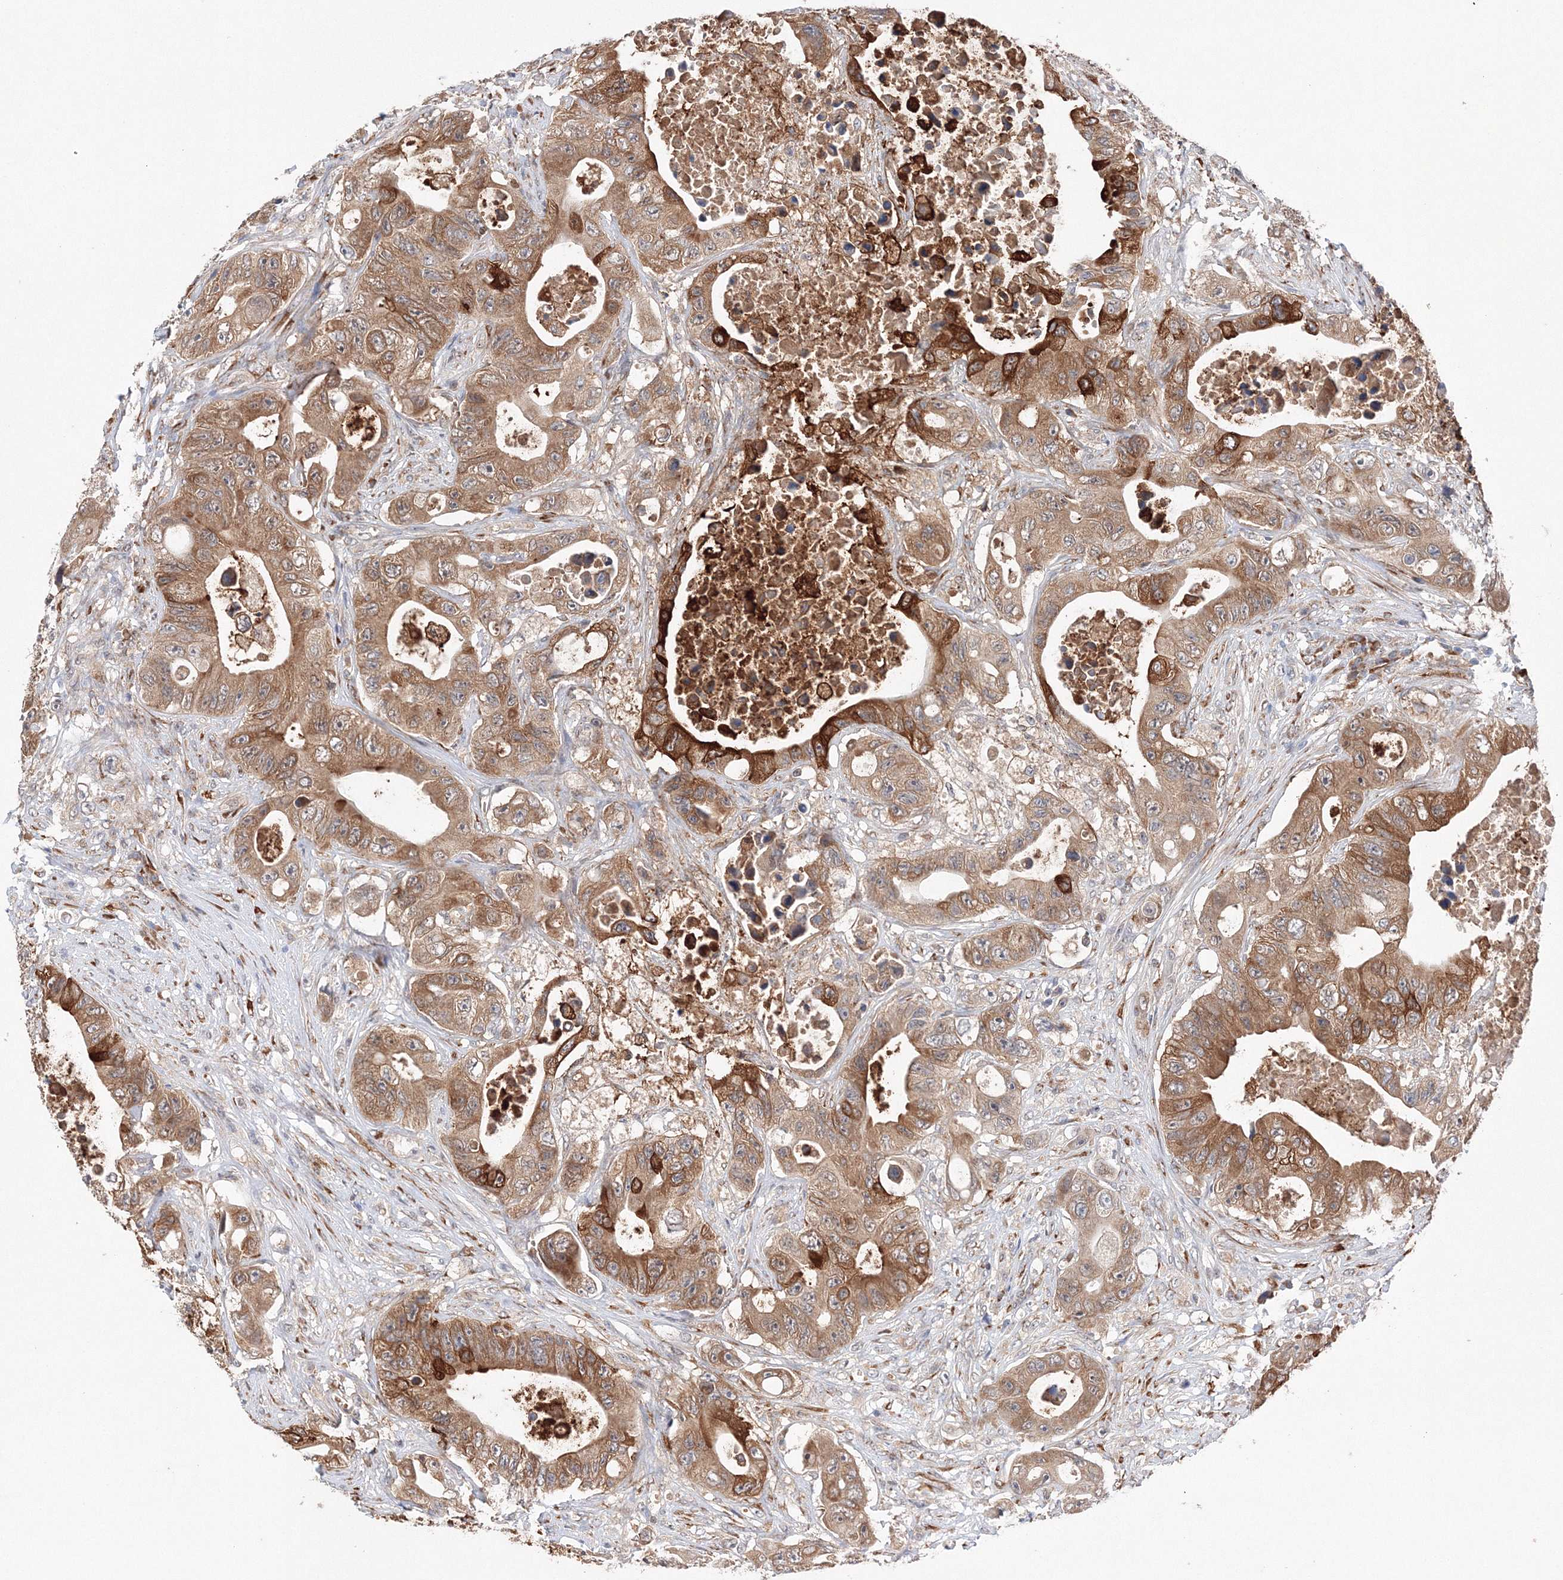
{"staining": {"intensity": "strong", "quantity": "25%-75%", "location": "cytoplasmic/membranous"}, "tissue": "colorectal cancer", "cell_type": "Tumor cells", "image_type": "cancer", "snomed": [{"axis": "morphology", "description": "Adenocarcinoma, NOS"}, {"axis": "topography", "description": "Colon"}], "caption": "This image displays immunohistochemistry (IHC) staining of human colorectal cancer, with high strong cytoplasmic/membranous staining in about 25%-75% of tumor cells.", "gene": "DIS3L2", "patient": {"sex": "female", "age": 46}}